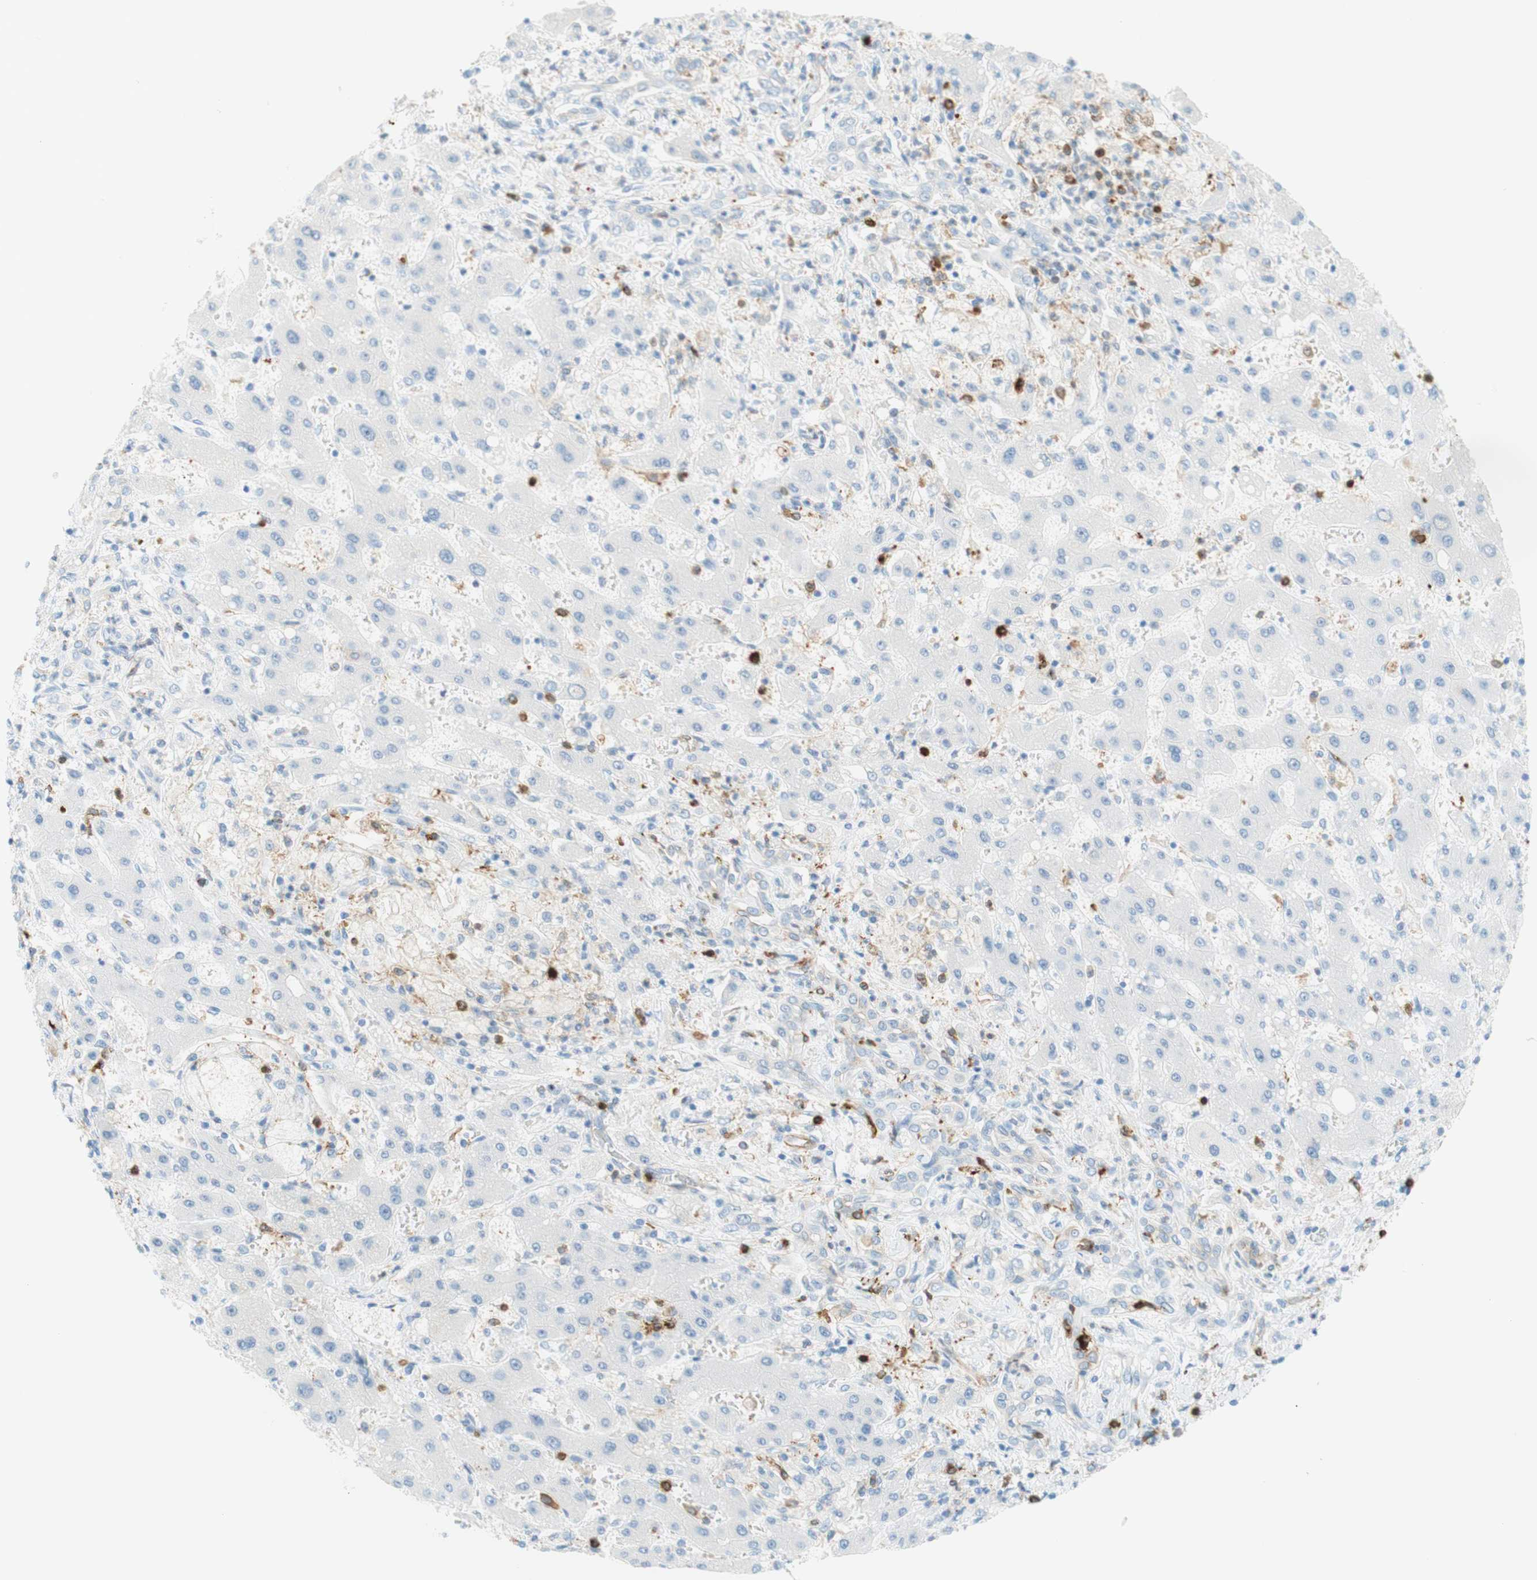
{"staining": {"intensity": "negative", "quantity": "none", "location": "none"}, "tissue": "liver cancer", "cell_type": "Tumor cells", "image_type": "cancer", "snomed": [{"axis": "morphology", "description": "Cholangiocarcinoma"}, {"axis": "topography", "description": "Liver"}], "caption": "The image demonstrates no staining of tumor cells in liver cholangiocarcinoma.", "gene": "STMN1", "patient": {"sex": "male", "age": 50}}